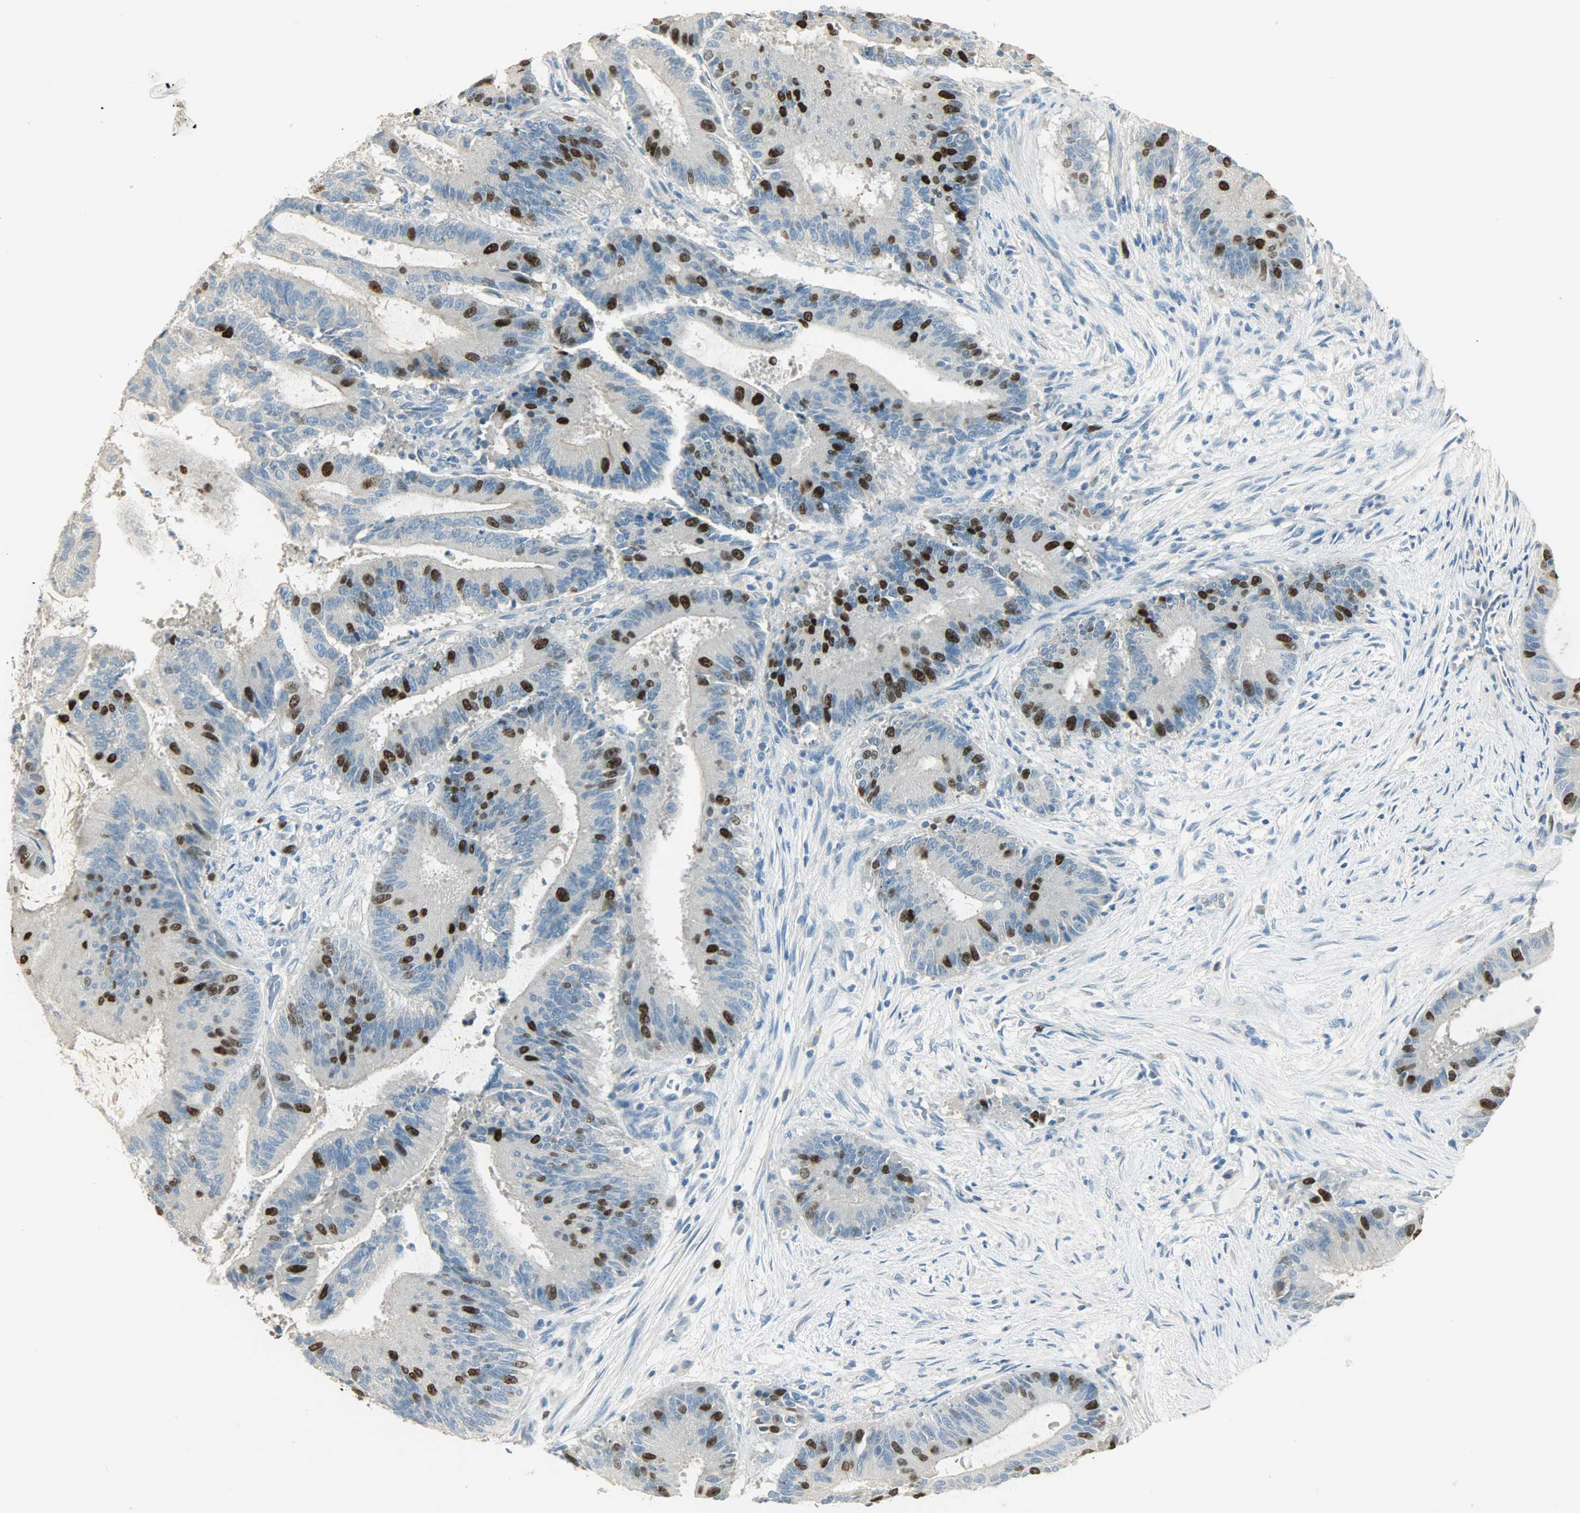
{"staining": {"intensity": "strong", "quantity": "<25%", "location": "nuclear"}, "tissue": "liver cancer", "cell_type": "Tumor cells", "image_type": "cancer", "snomed": [{"axis": "morphology", "description": "Cholangiocarcinoma"}, {"axis": "topography", "description": "Liver"}], "caption": "Protein analysis of liver cancer (cholangiocarcinoma) tissue displays strong nuclear positivity in approximately <25% of tumor cells. The staining was performed using DAB to visualize the protein expression in brown, while the nuclei were stained in blue with hematoxylin (Magnification: 20x).", "gene": "TPX2", "patient": {"sex": "female", "age": 73}}